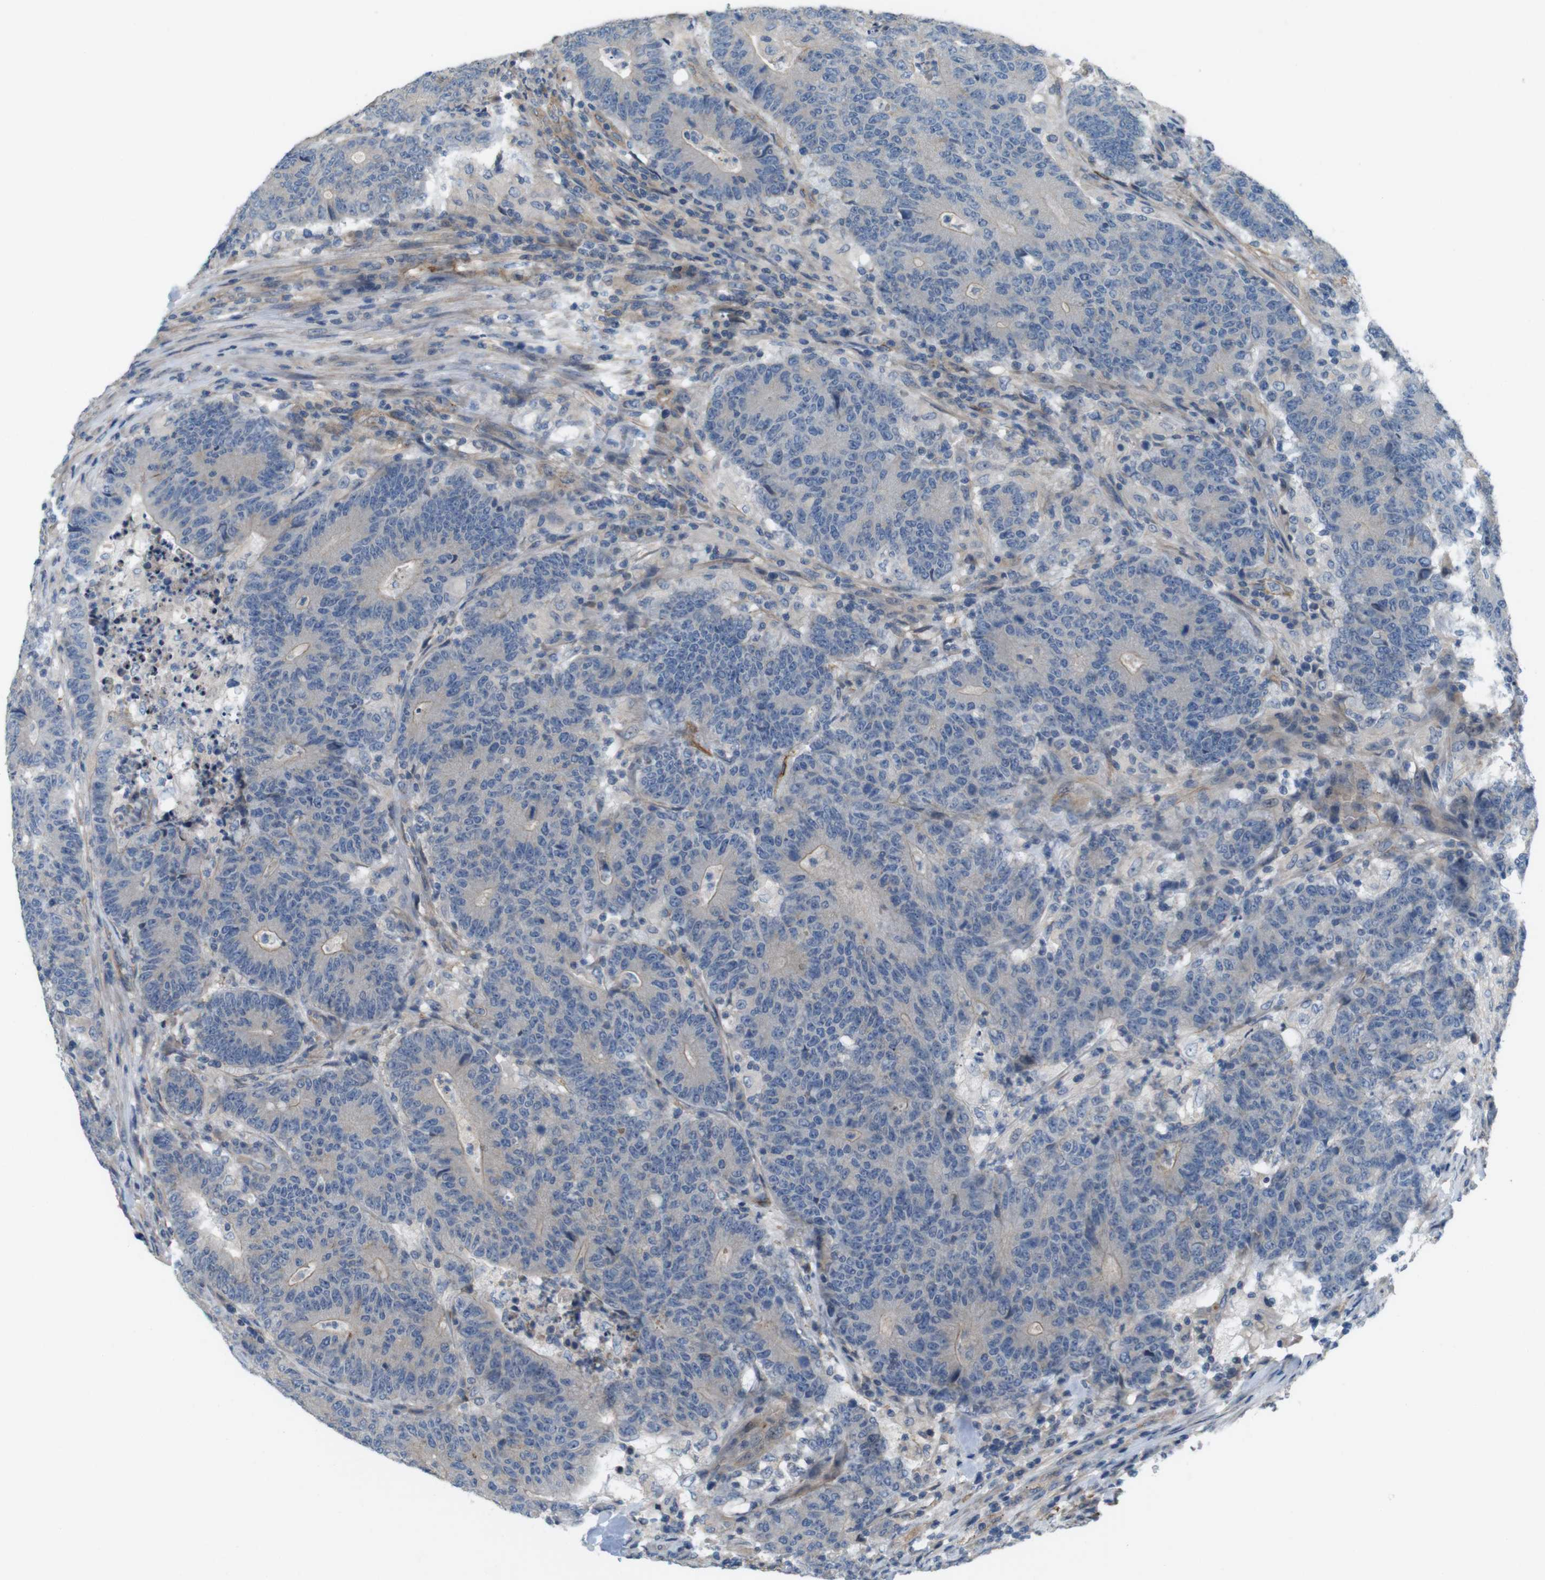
{"staining": {"intensity": "weak", "quantity": "25%-75%", "location": "cytoplasmic/membranous"}, "tissue": "colorectal cancer", "cell_type": "Tumor cells", "image_type": "cancer", "snomed": [{"axis": "morphology", "description": "Normal tissue, NOS"}, {"axis": "morphology", "description": "Adenocarcinoma, NOS"}, {"axis": "topography", "description": "Colon"}], "caption": "Colorectal adenocarcinoma was stained to show a protein in brown. There is low levels of weak cytoplasmic/membranous staining in about 25%-75% of tumor cells. (Brightfield microscopy of DAB IHC at high magnification).", "gene": "BVES", "patient": {"sex": "female", "age": 75}}